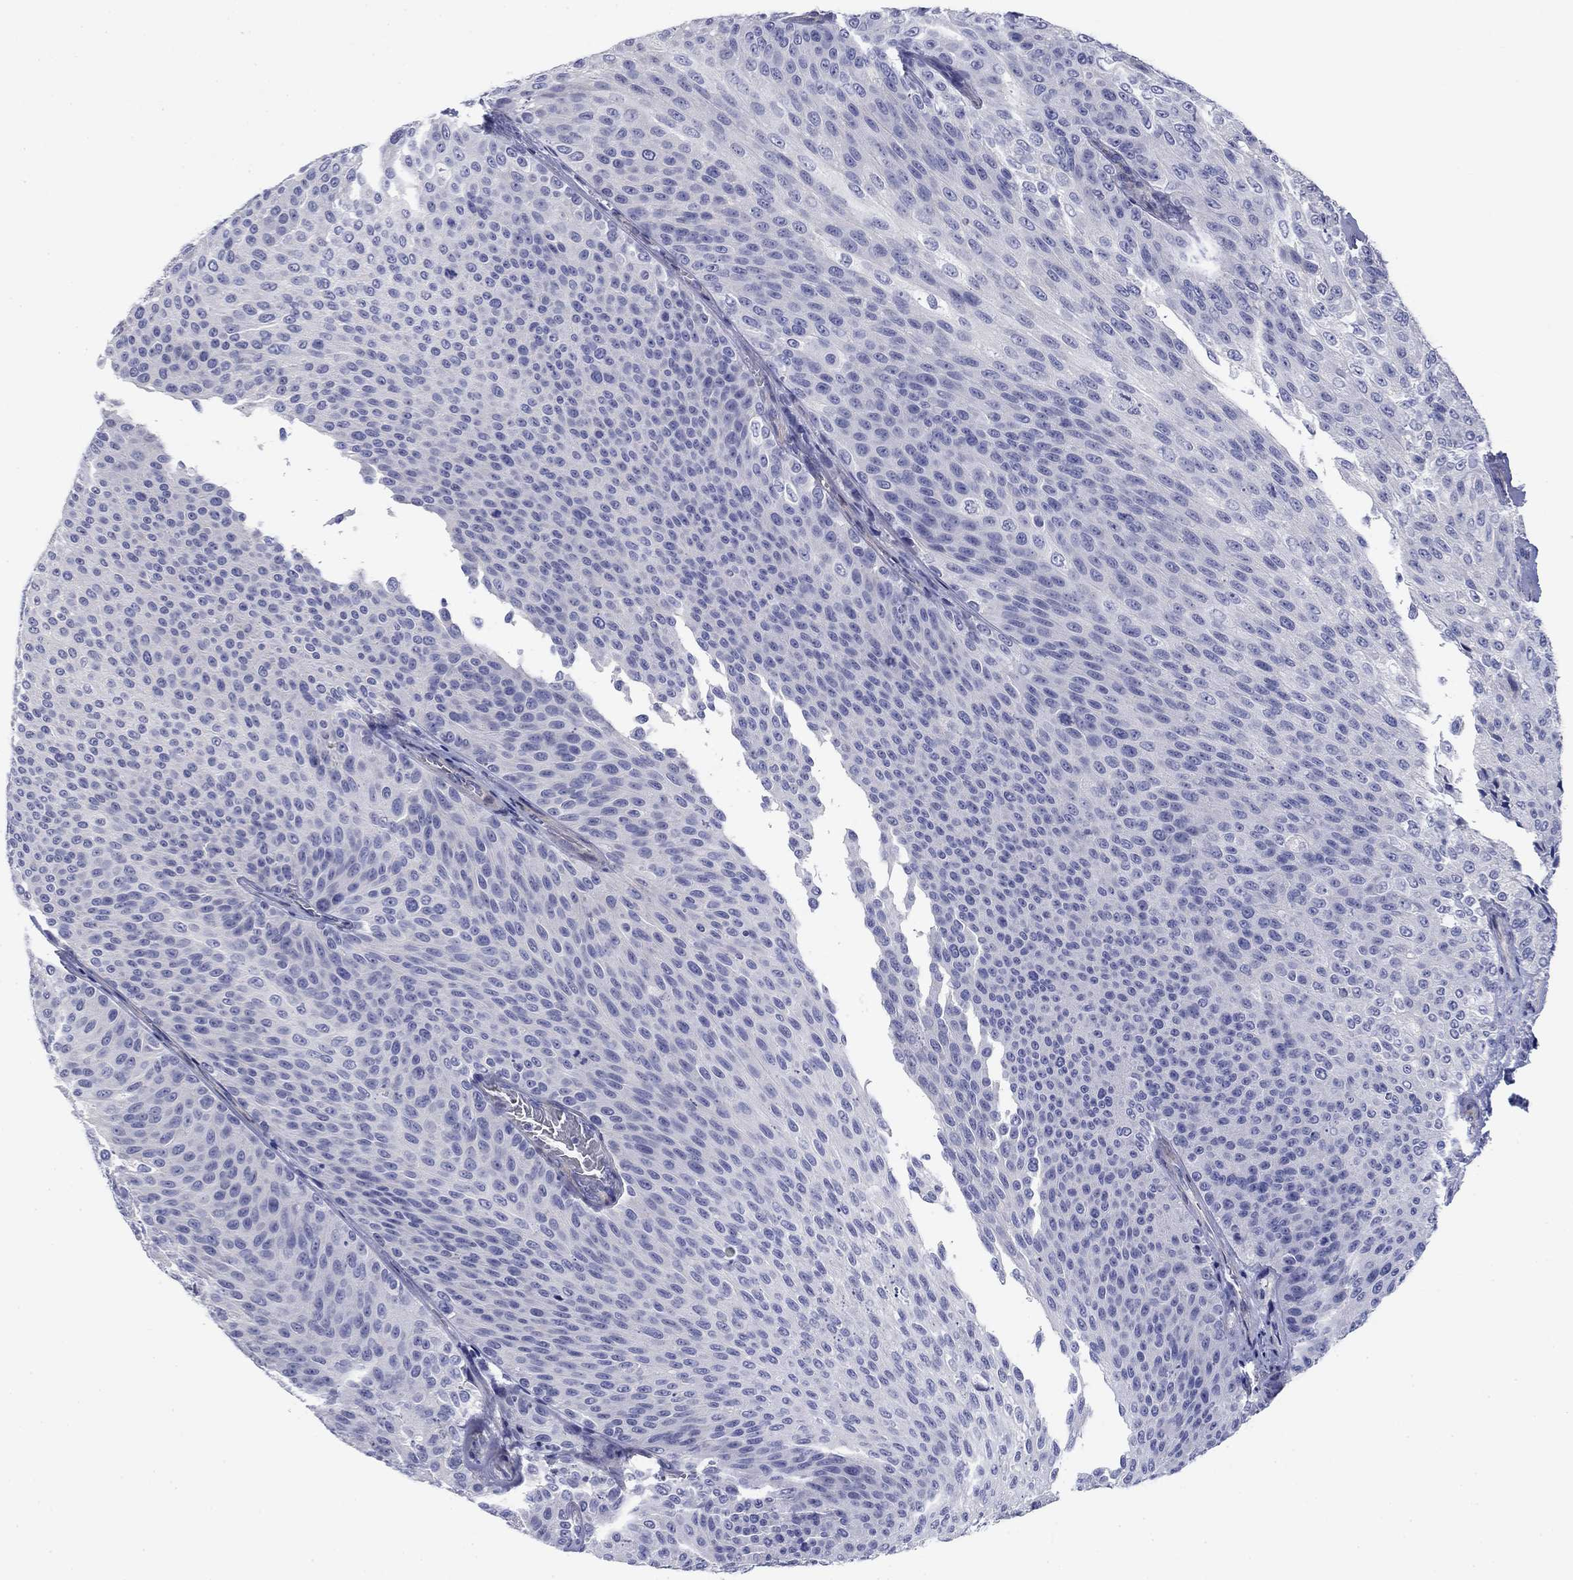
{"staining": {"intensity": "negative", "quantity": "none", "location": "none"}, "tissue": "urothelial cancer", "cell_type": "Tumor cells", "image_type": "cancer", "snomed": [{"axis": "morphology", "description": "Urothelial carcinoma, Low grade"}, {"axis": "topography", "description": "Ureter, NOS"}, {"axis": "topography", "description": "Urinary bladder"}], "caption": "Immunohistochemistry (IHC) of low-grade urothelial carcinoma demonstrates no expression in tumor cells.", "gene": "PRKCG", "patient": {"sex": "male", "age": 78}}